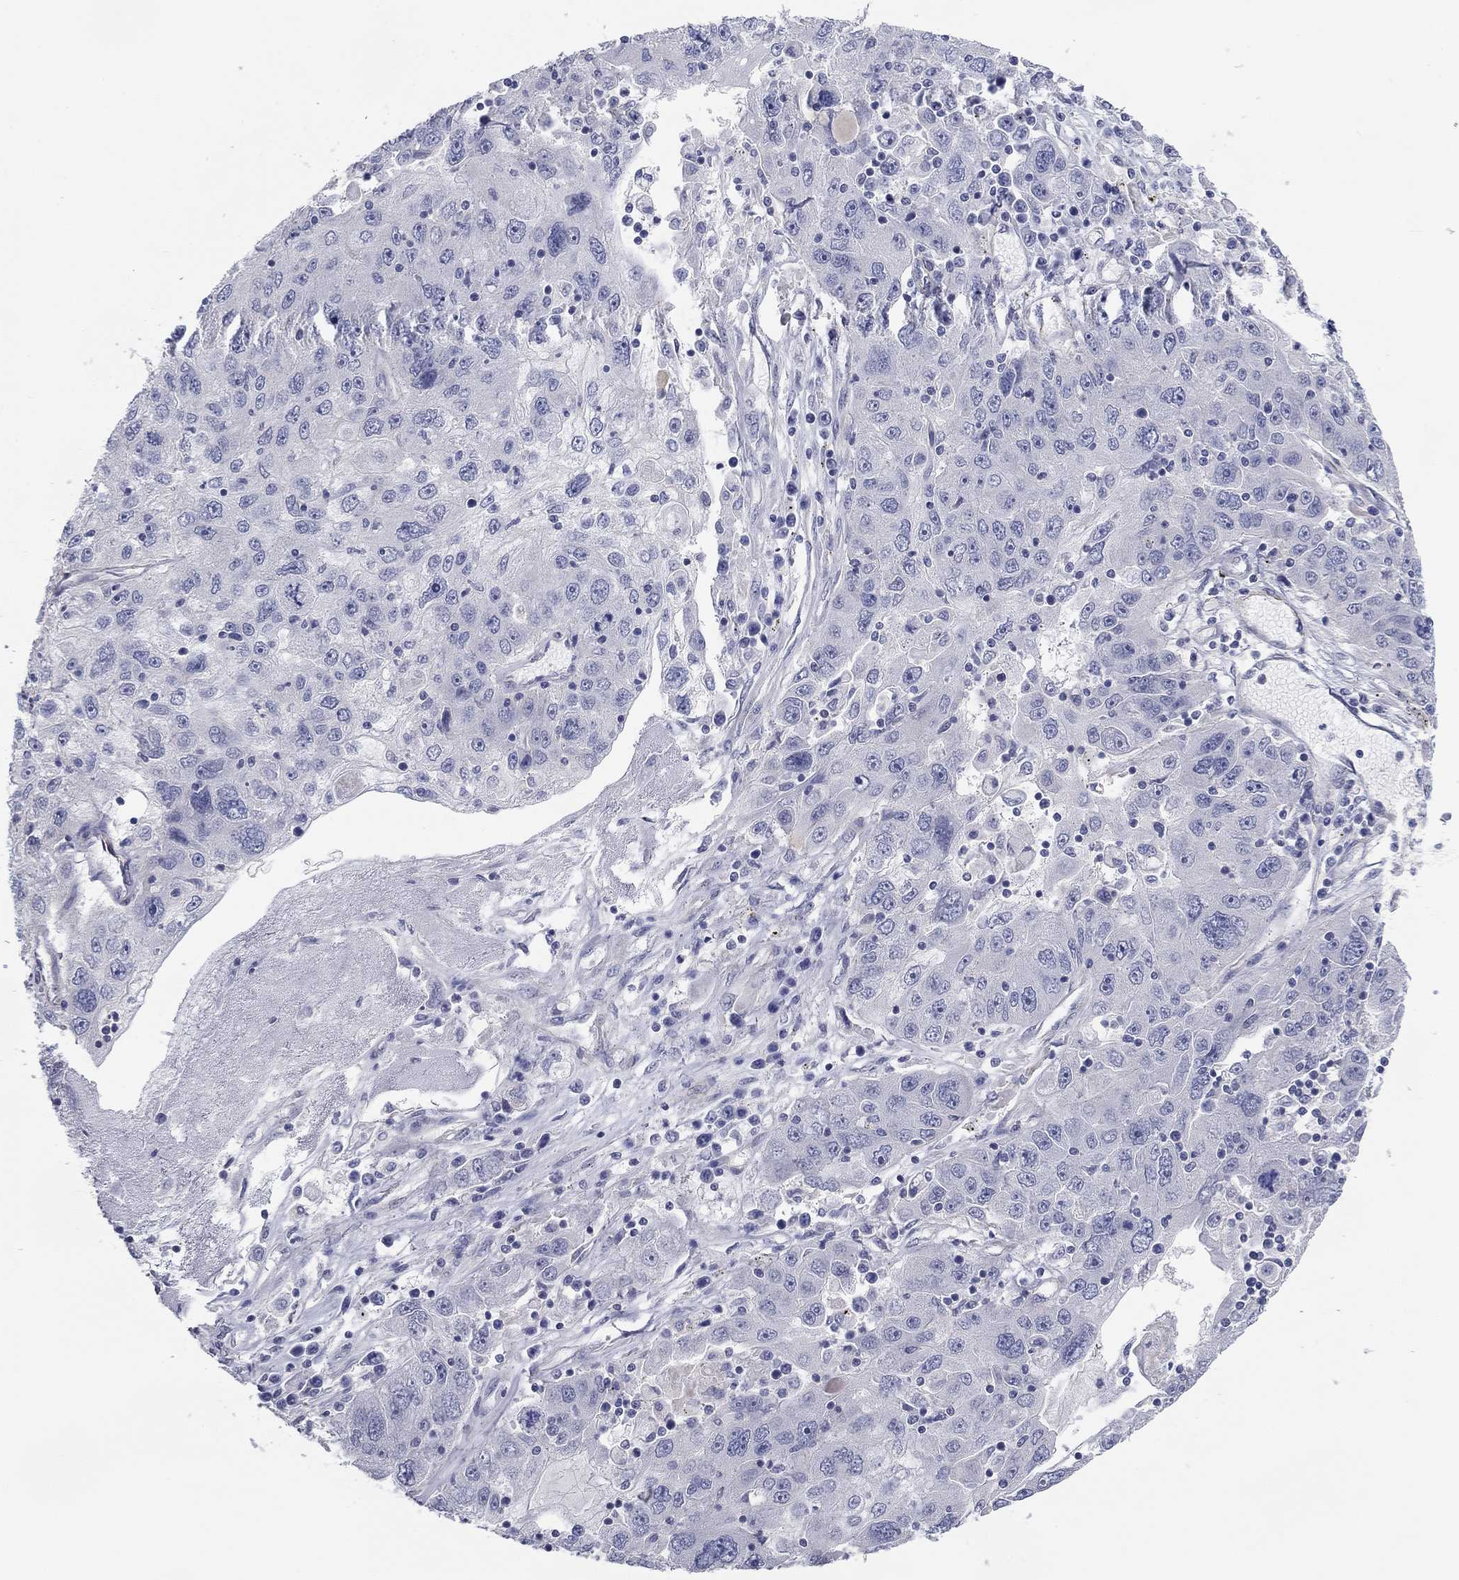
{"staining": {"intensity": "negative", "quantity": "none", "location": "none"}, "tissue": "stomach cancer", "cell_type": "Tumor cells", "image_type": "cancer", "snomed": [{"axis": "morphology", "description": "Adenocarcinoma, NOS"}, {"axis": "topography", "description": "Stomach"}], "caption": "The IHC histopathology image has no significant staining in tumor cells of stomach cancer tissue. The staining was performed using DAB to visualize the protein expression in brown, while the nuclei were stained in blue with hematoxylin (Magnification: 20x).", "gene": "GRK7", "patient": {"sex": "male", "age": 56}}